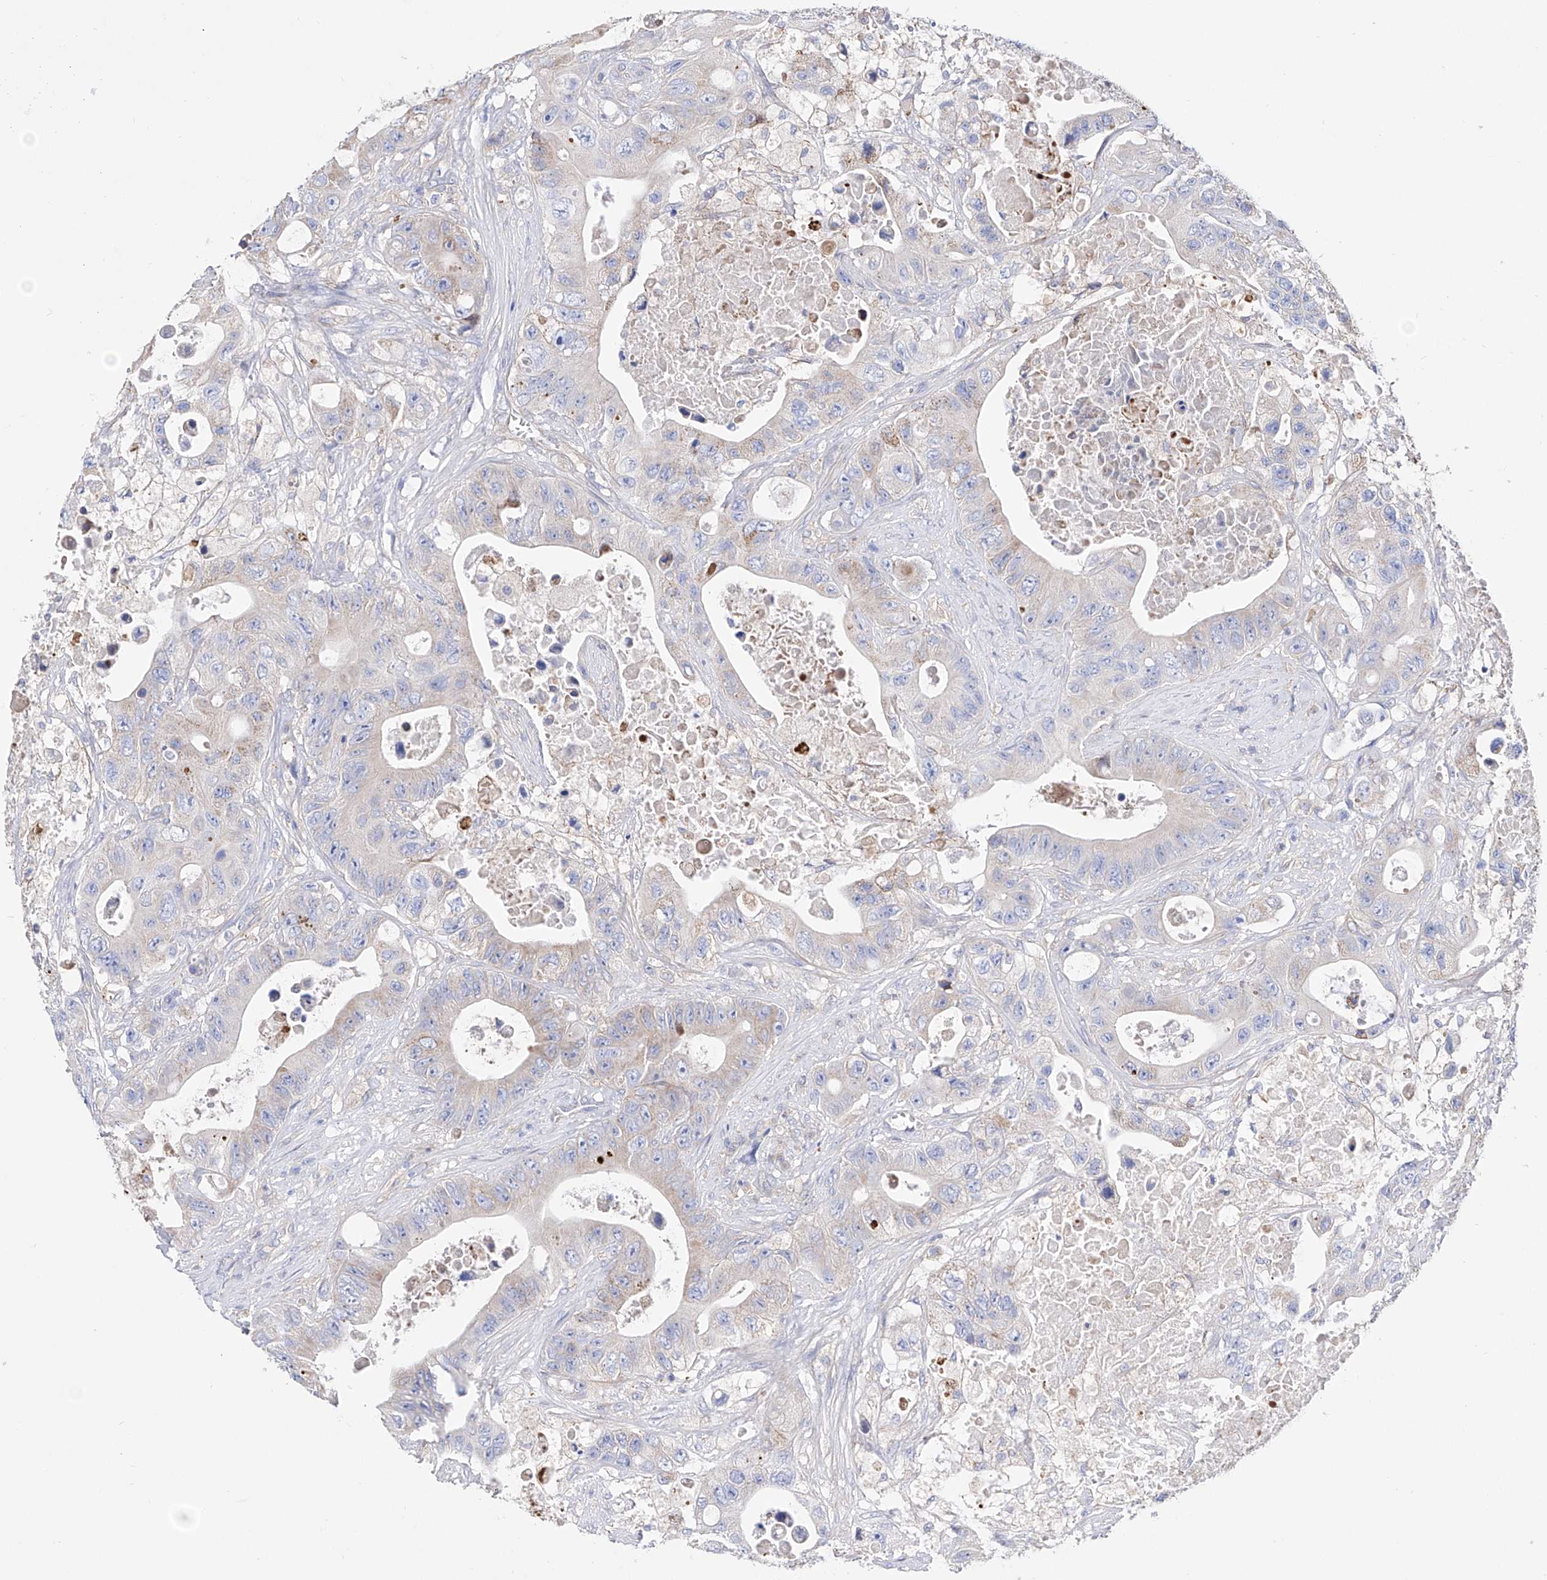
{"staining": {"intensity": "weak", "quantity": "<25%", "location": "cytoplasmic/membranous"}, "tissue": "colorectal cancer", "cell_type": "Tumor cells", "image_type": "cancer", "snomed": [{"axis": "morphology", "description": "Adenocarcinoma, NOS"}, {"axis": "topography", "description": "Colon"}], "caption": "DAB (3,3'-diaminobenzidine) immunohistochemical staining of colorectal adenocarcinoma reveals no significant expression in tumor cells.", "gene": "ZNF653", "patient": {"sex": "female", "age": 46}}